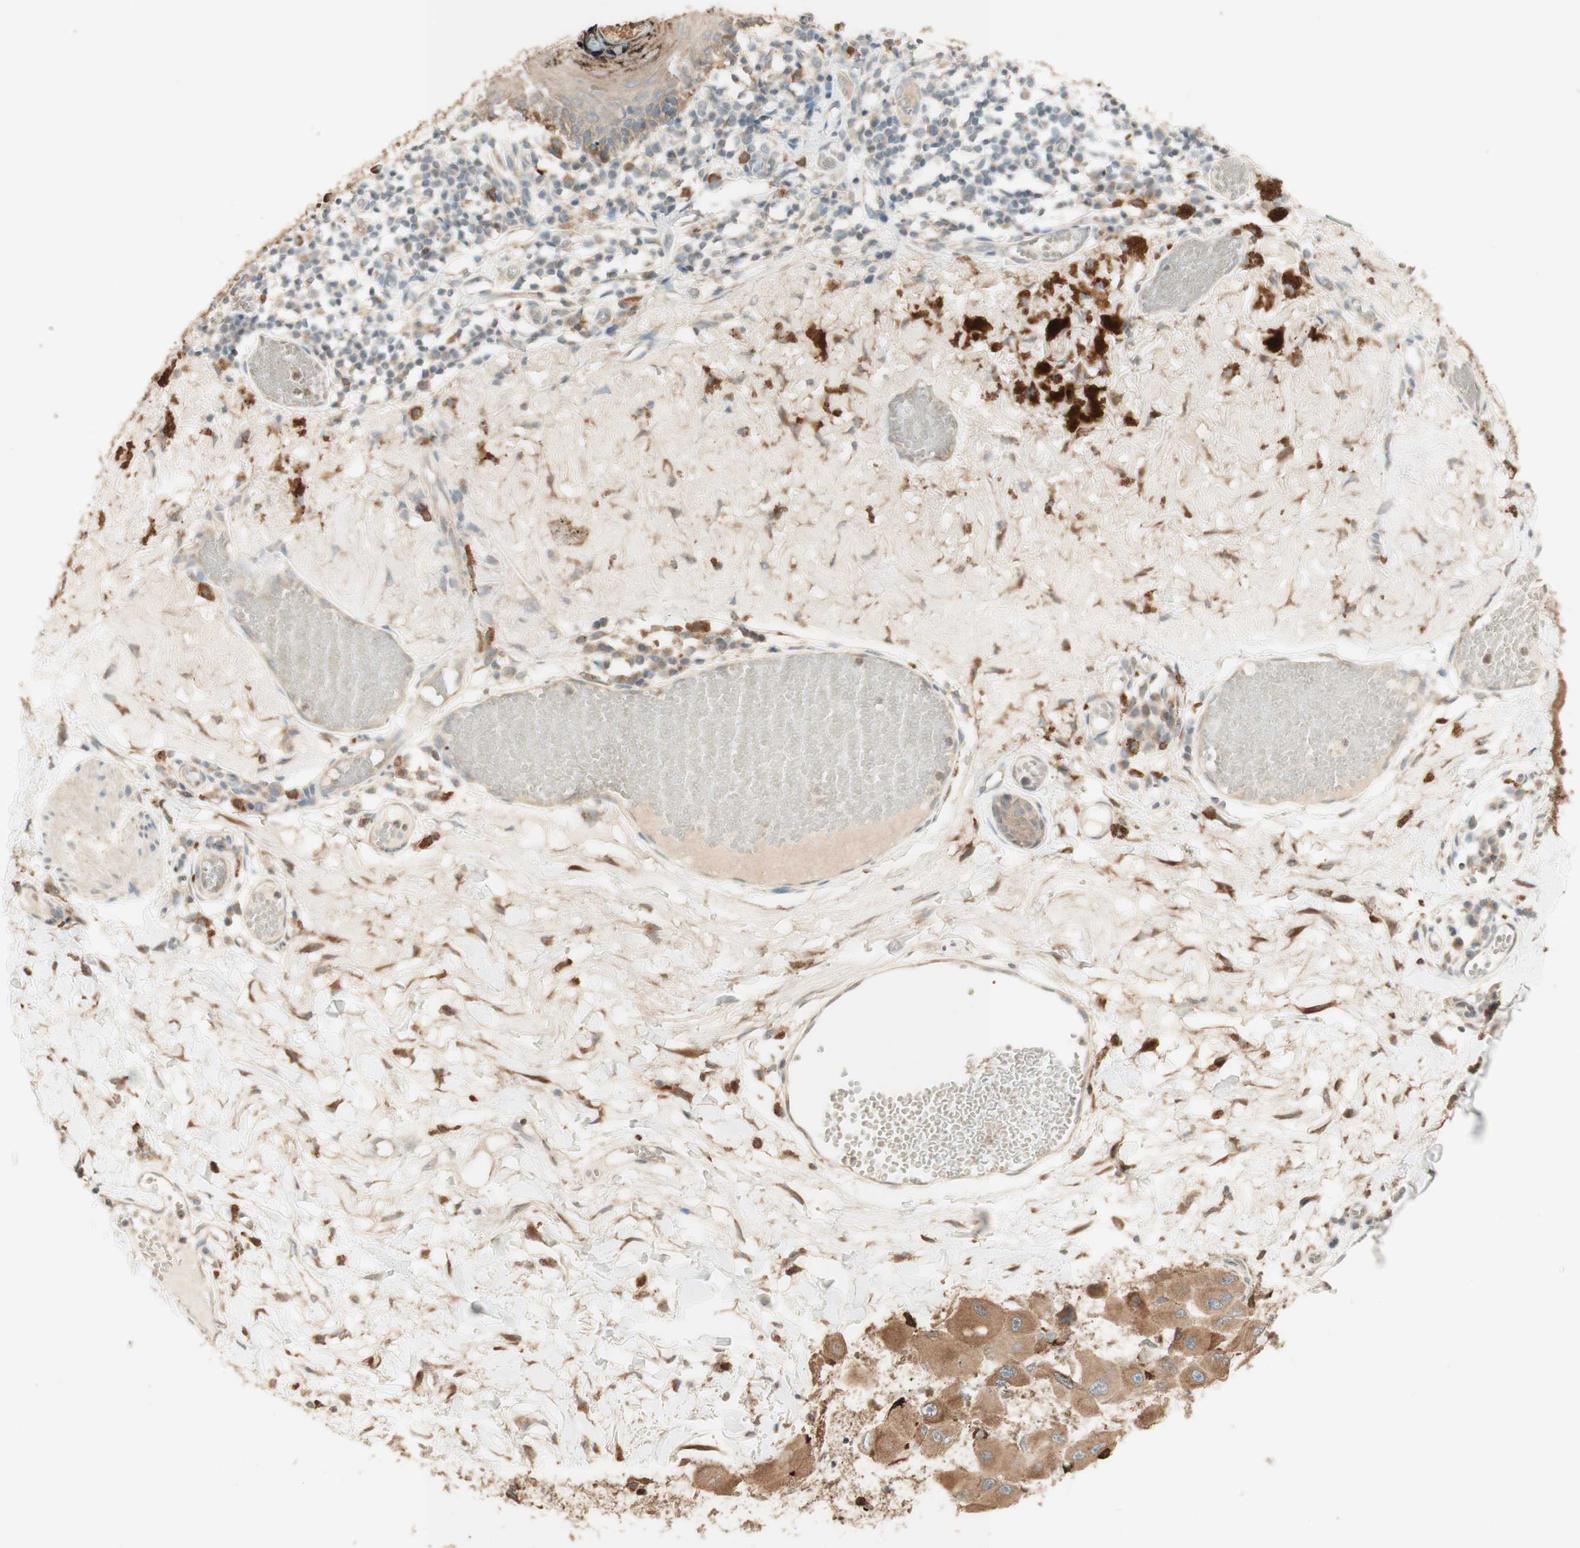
{"staining": {"intensity": "moderate", "quantity": ">75%", "location": "cytoplasmic/membranous"}, "tissue": "melanoma", "cell_type": "Tumor cells", "image_type": "cancer", "snomed": [{"axis": "morphology", "description": "Malignant melanoma in situ"}, {"axis": "morphology", "description": "Malignant melanoma, NOS"}, {"axis": "topography", "description": "Skin"}], "caption": "Immunohistochemical staining of human malignant melanoma in situ reveals moderate cytoplasmic/membranous protein staining in about >75% of tumor cells.", "gene": "CLCN2", "patient": {"sex": "female", "age": 88}}